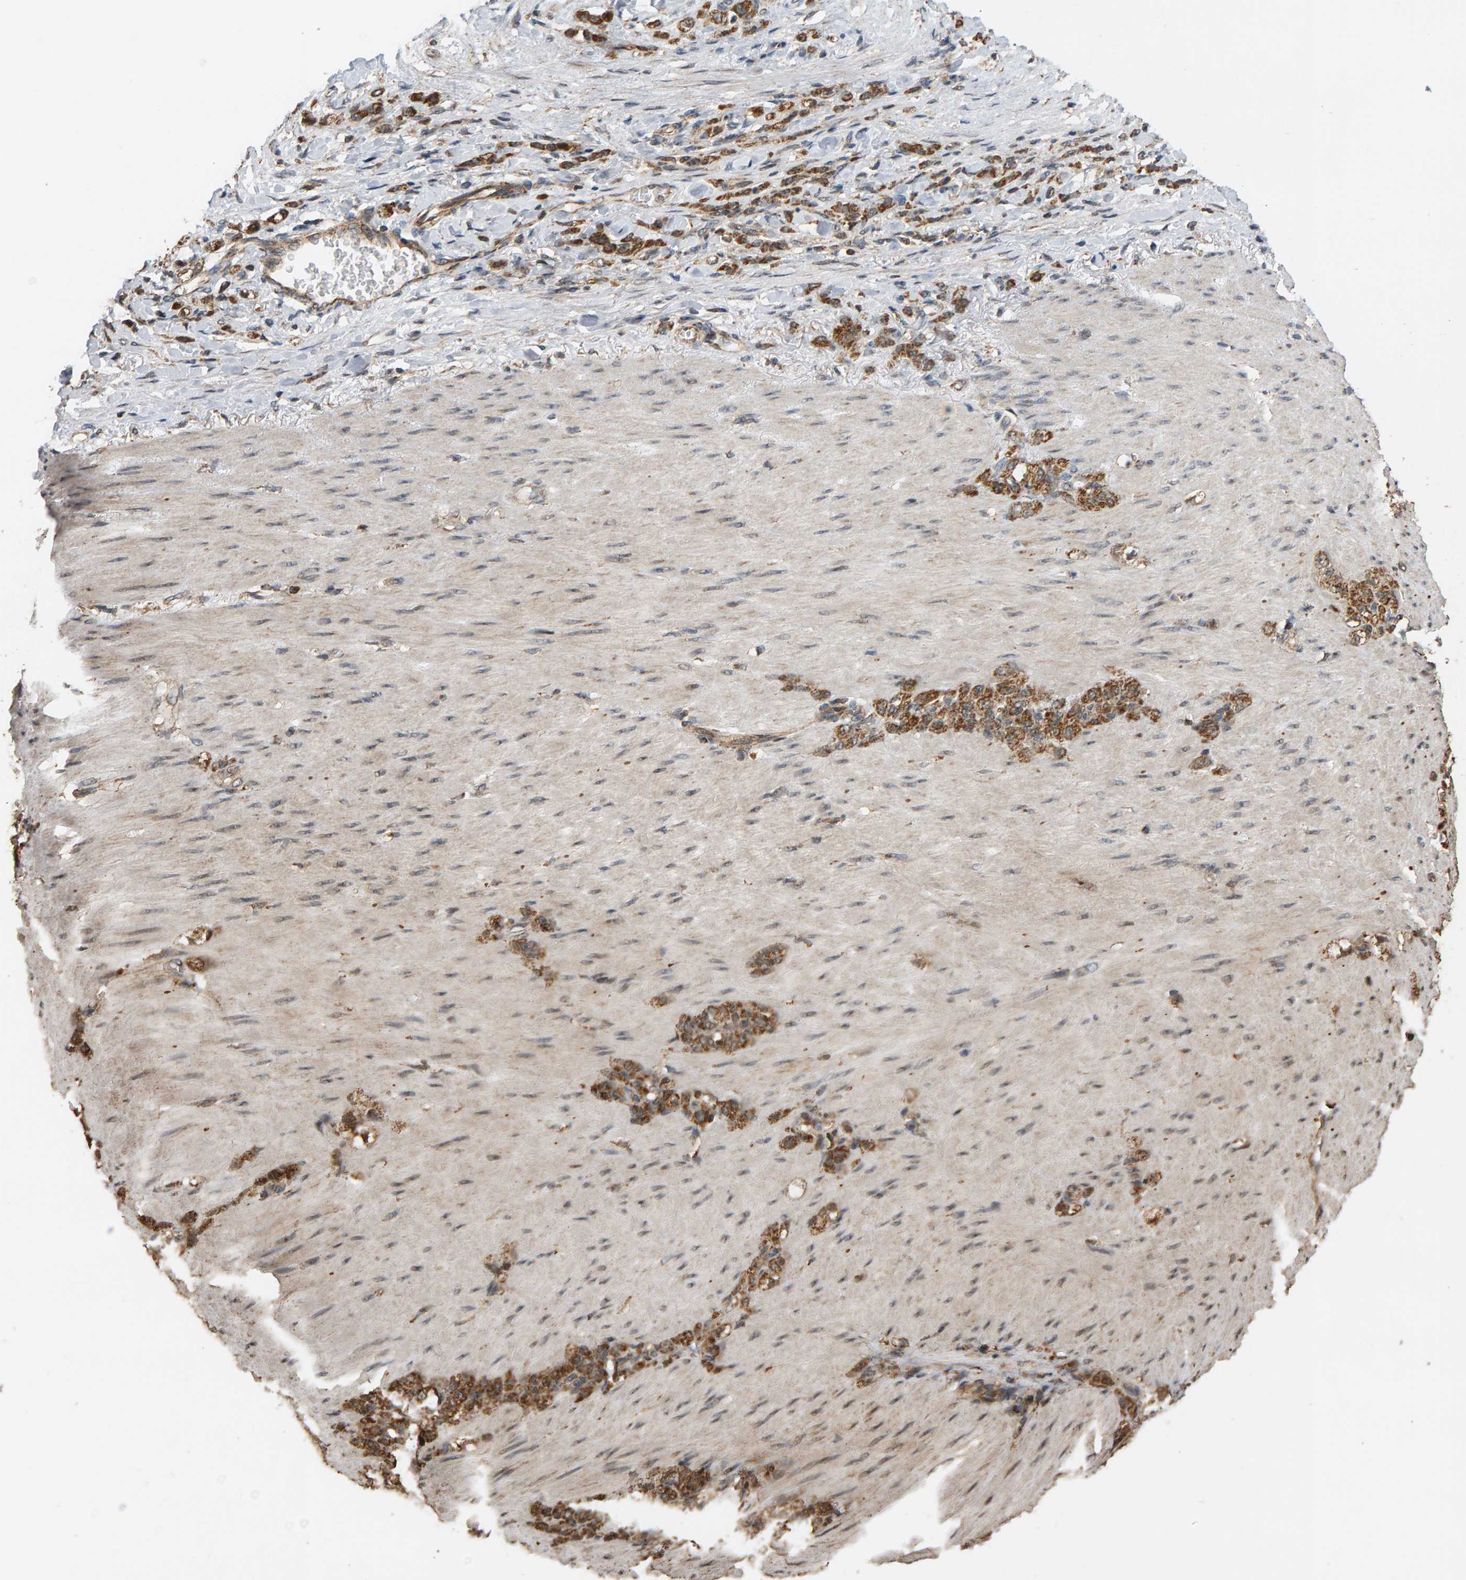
{"staining": {"intensity": "moderate", "quantity": ">75%", "location": "cytoplasmic/membranous"}, "tissue": "stomach cancer", "cell_type": "Tumor cells", "image_type": "cancer", "snomed": [{"axis": "morphology", "description": "Normal tissue, NOS"}, {"axis": "morphology", "description": "Adenocarcinoma, NOS"}, {"axis": "topography", "description": "Stomach"}], "caption": "Brown immunohistochemical staining in stomach cancer reveals moderate cytoplasmic/membranous staining in about >75% of tumor cells.", "gene": "GSTK1", "patient": {"sex": "male", "age": 82}}